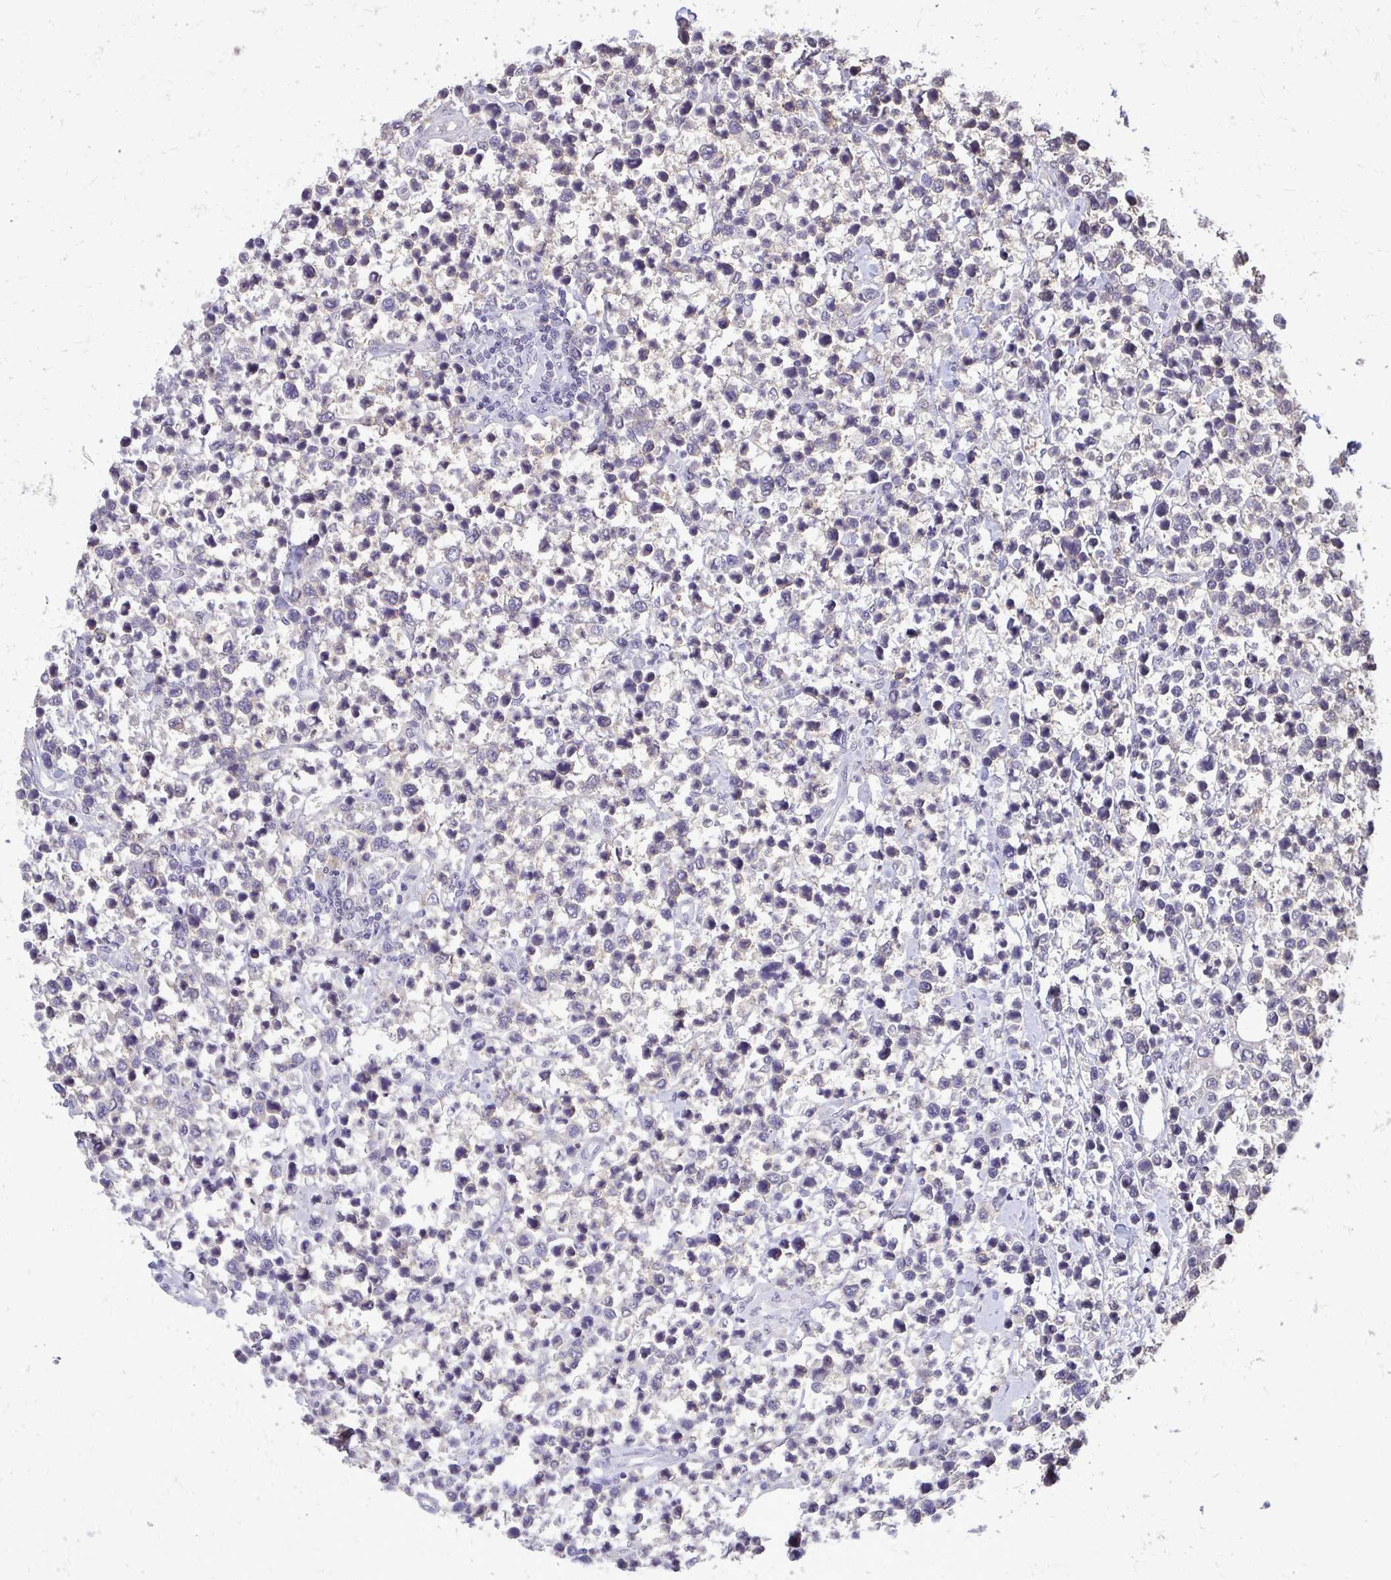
{"staining": {"intensity": "weak", "quantity": "<25%", "location": "cytoplasmic/membranous"}, "tissue": "lymphoma", "cell_type": "Tumor cells", "image_type": "cancer", "snomed": [{"axis": "morphology", "description": "Malignant lymphoma, non-Hodgkin's type, High grade"}, {"axis": "topography", "description": "Soft tissue"}], "caption": "This is an immunohistochemistry histopathology image of human high-grade malignant lymphoma, non-Hodgkin's type. There is no expression in tumor cells.", "gene": "AKAP5", "patient": {"sex": "female", "age": 56}}